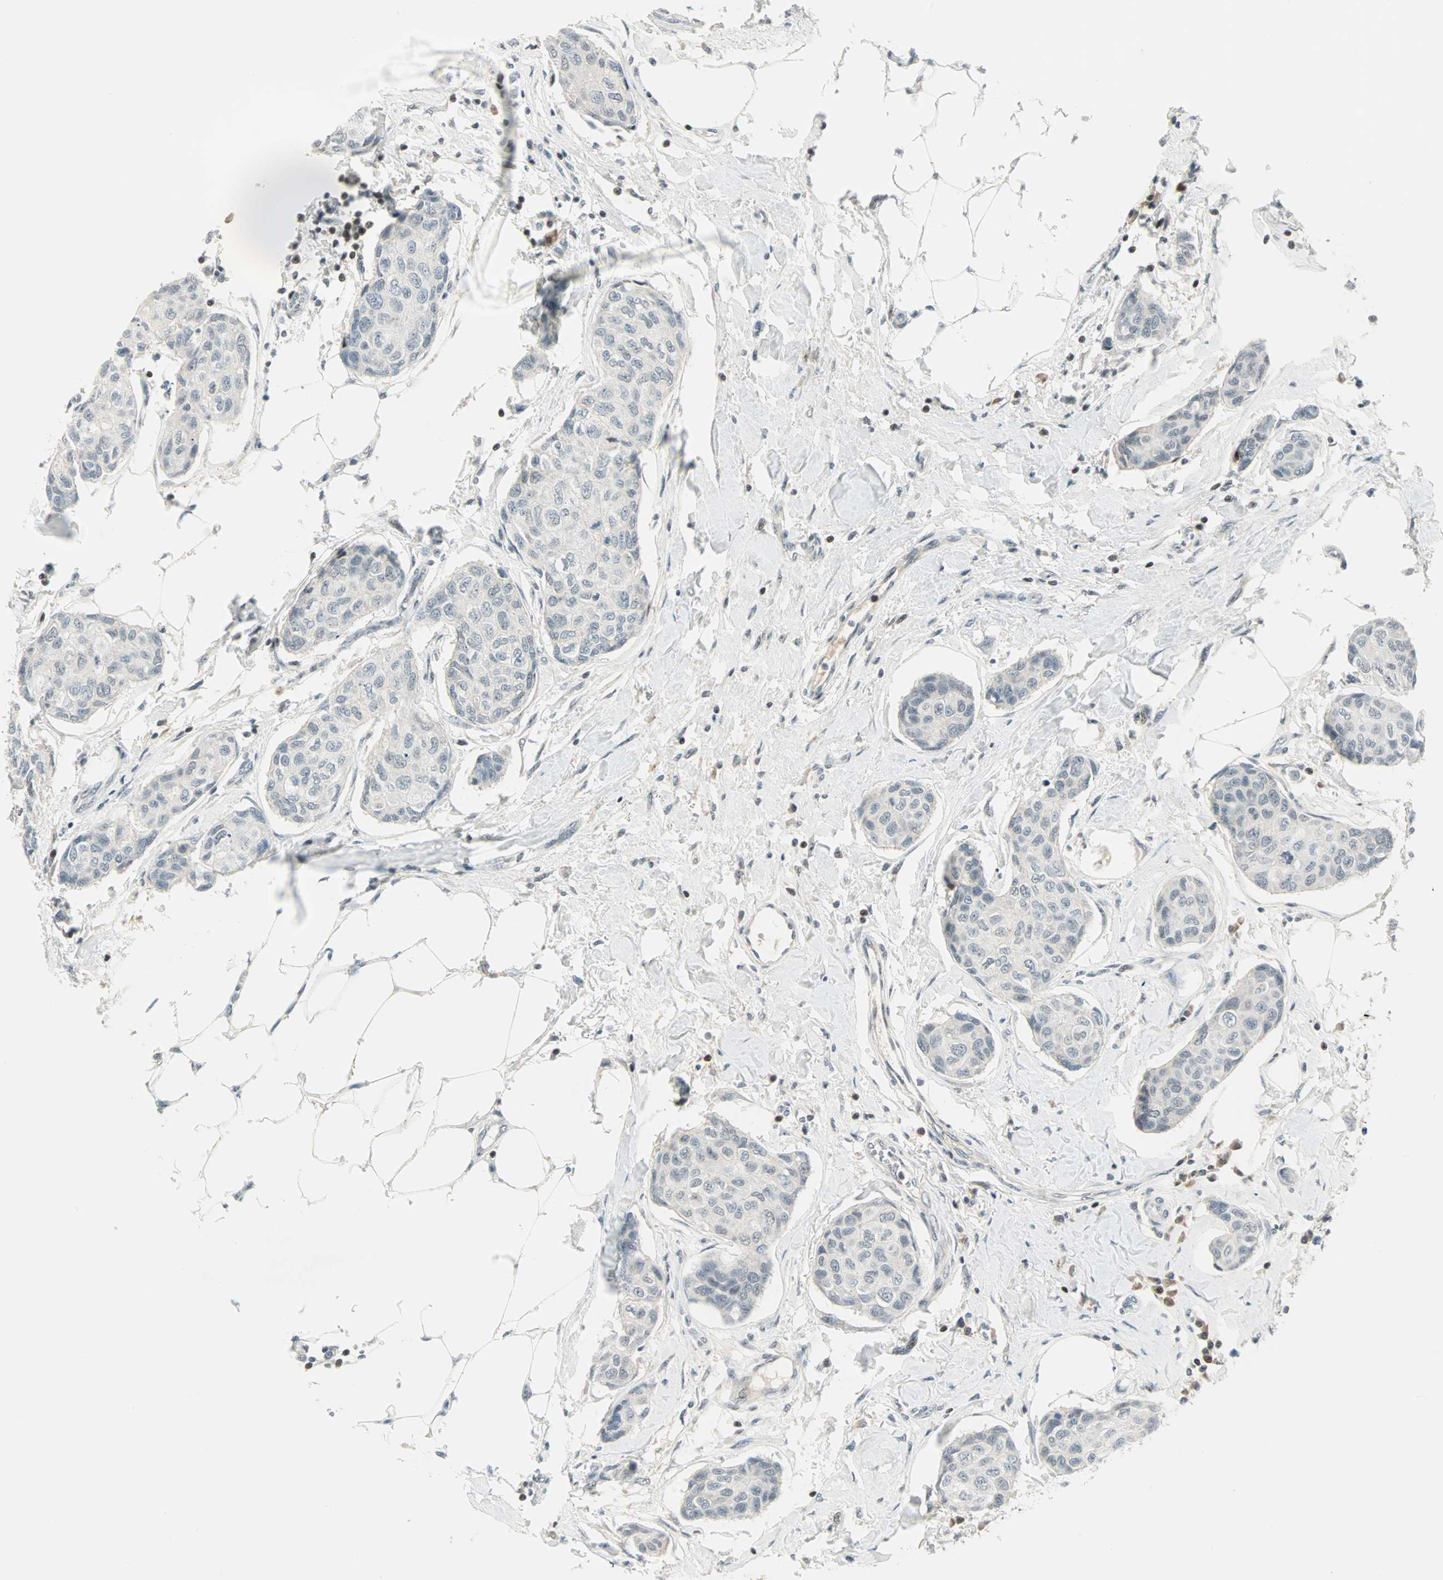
{"staining": {"intensity": "weak", "quantity": "<25%", "location": "nuclear"}, "tissue": "breast cancer", "cell_type": "Tumor cells", "image_type": "cancer", "snomed": [{"axis": "morphology", "description": "Duct carcinoma"}, {"axis": "topography", "description": "Breast"}], "caption": "DAB (3,3'-diaminobenzidine) immunohistochemical staining of human breast cancer (infiltrating ductal carcinoma) displays no significant positivity in tumor cells. The staining was performed using DAB to visualize the protein expression in brown, while the nuclei were stained in blue with hematoxylin (Magnification: 20x).", "gene": "SIN3A", "patient": {"sex": "female", "age": 80}}